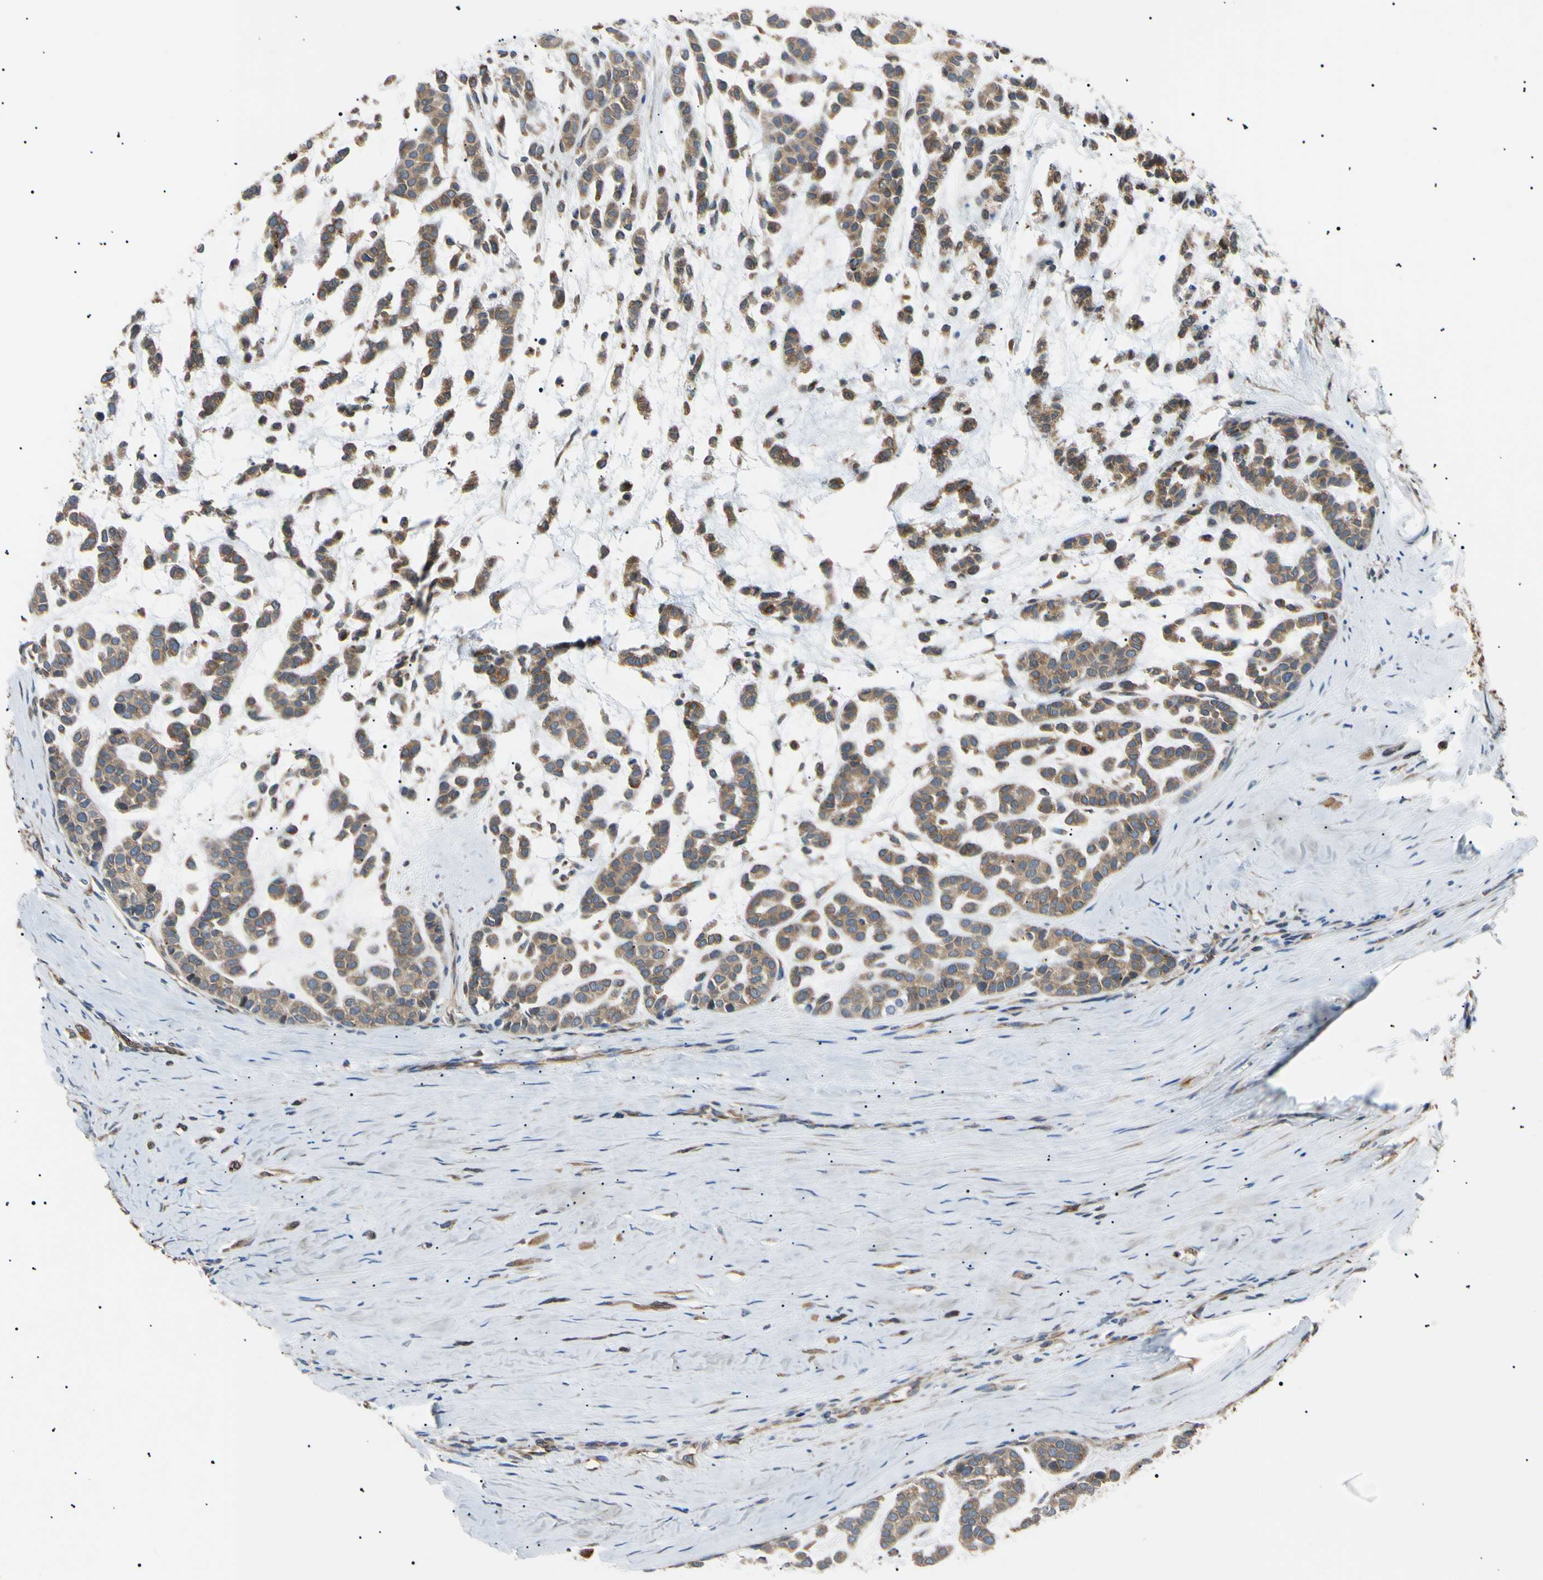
{"staining": {"intensity": "moderate", "quantity": ">75%", "location": "cytoplasmic/membranous"}, "tissue": "head and neck cancer", "cell_type": "Tumor cells", "image_type": "cancer", "snomed": [{"axis": "morphology", "description": "Adenocarcinoma, NOS"}, {"axis": "morphology", "description": "Adenoma, NOS"}, {"axis": "topography", "description": "Head-Neck"}], "caption": "Immunohistochemical staining of human head and neck cancer shows medium levels of moderate cytoplasmic/membranous protein positivity in about >75% of tumor cells.", "gene": "VAPA", "patient": {"sex": "female", "age": 55}}